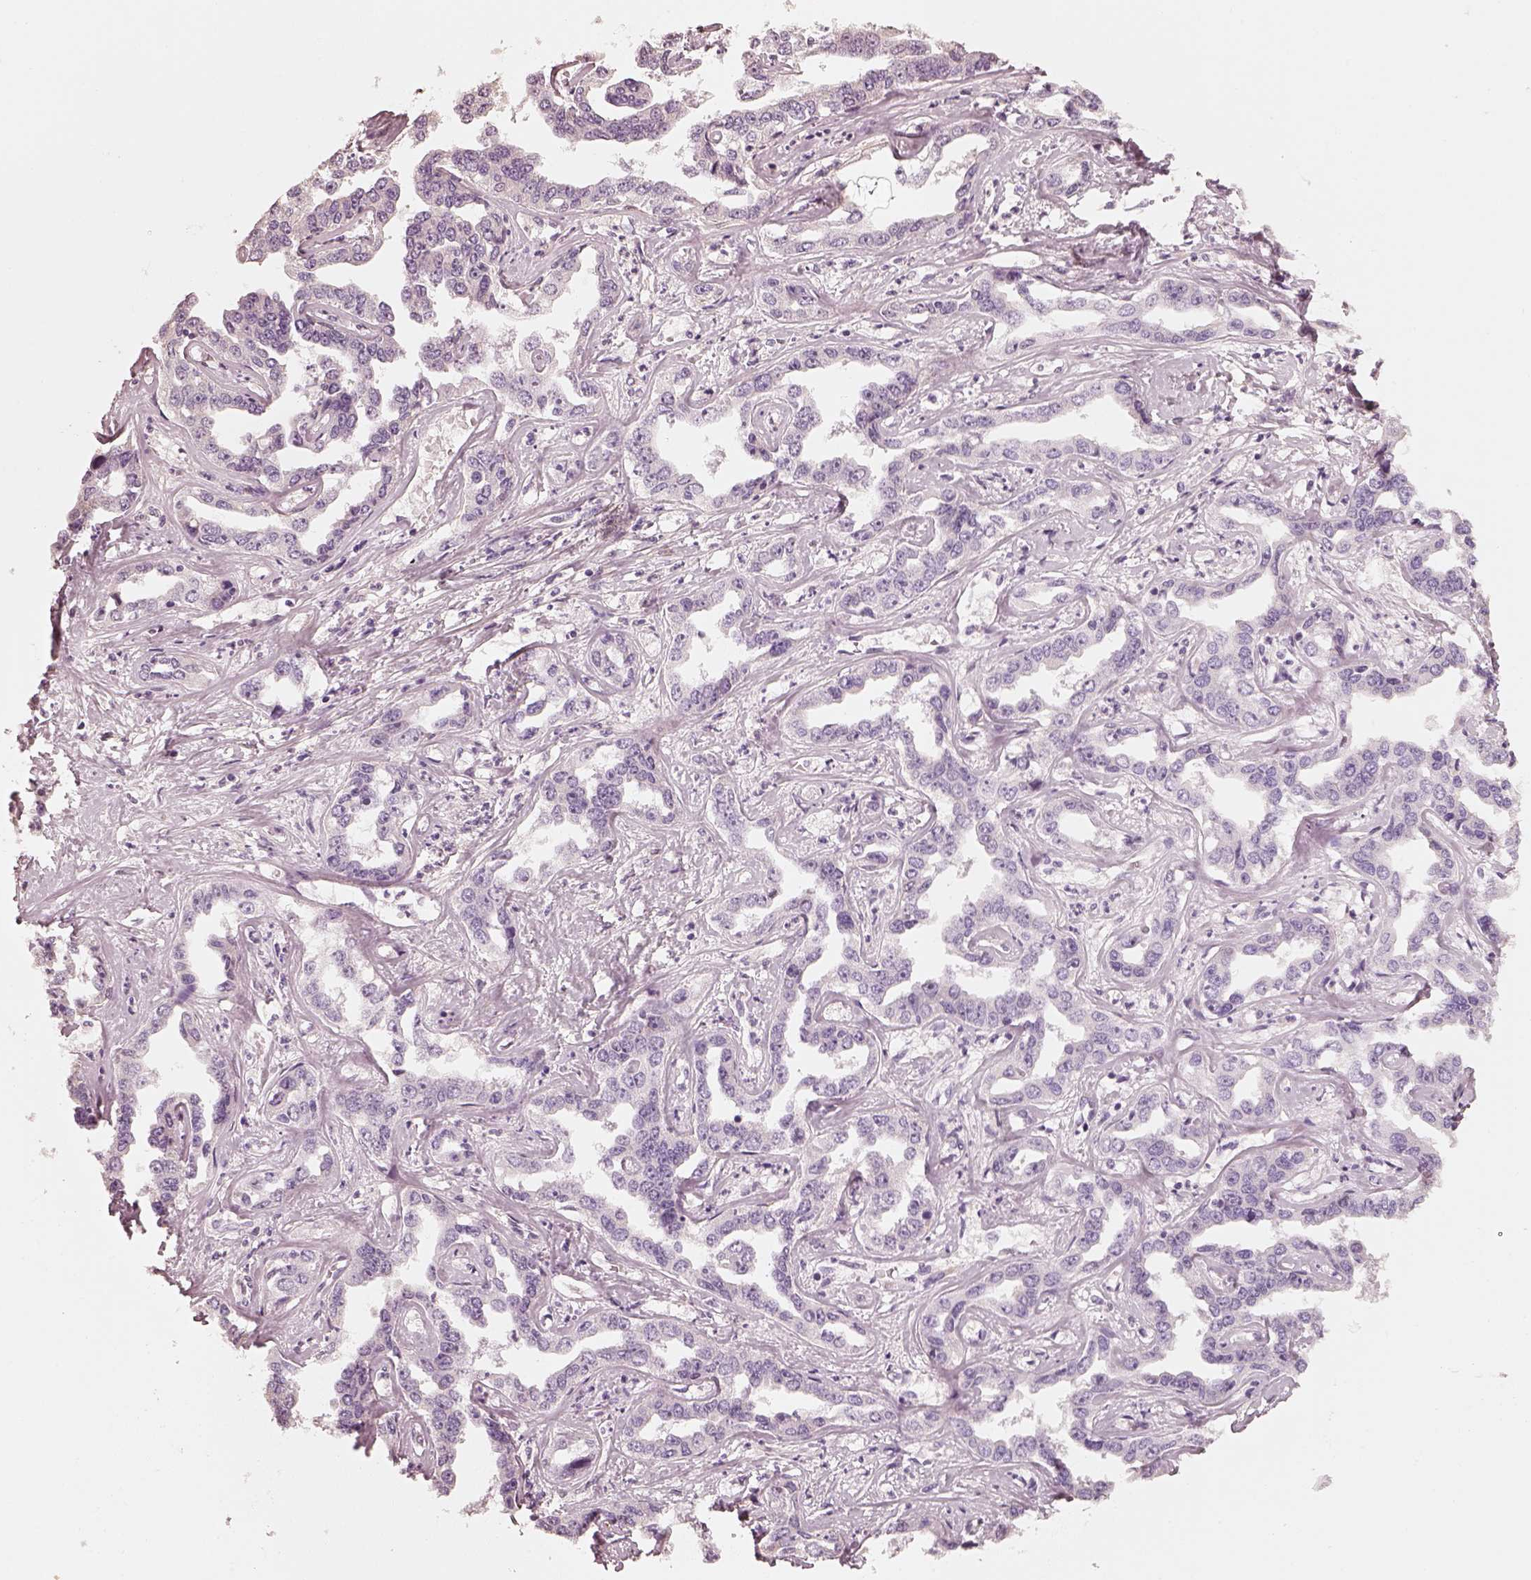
{"staining": {"intensity": "negative", "quantity": "none", "location": "none"}, "tissue": "liver cancer", "cell_type": "Tumor cells", "image_type": "cancer", "snomed": [{"axis": "morphology", "description": "Cholangiocarcinoma"}, {"axis": "topography", "description": "Liver"}], "caption": "Immunohistochemical staining of human liver cancer (cholangiocarcinoma) exhibits no significant positivity in tumor cells.", "gene": "RS1", "patient": {"sex": "male", "age": 59}}